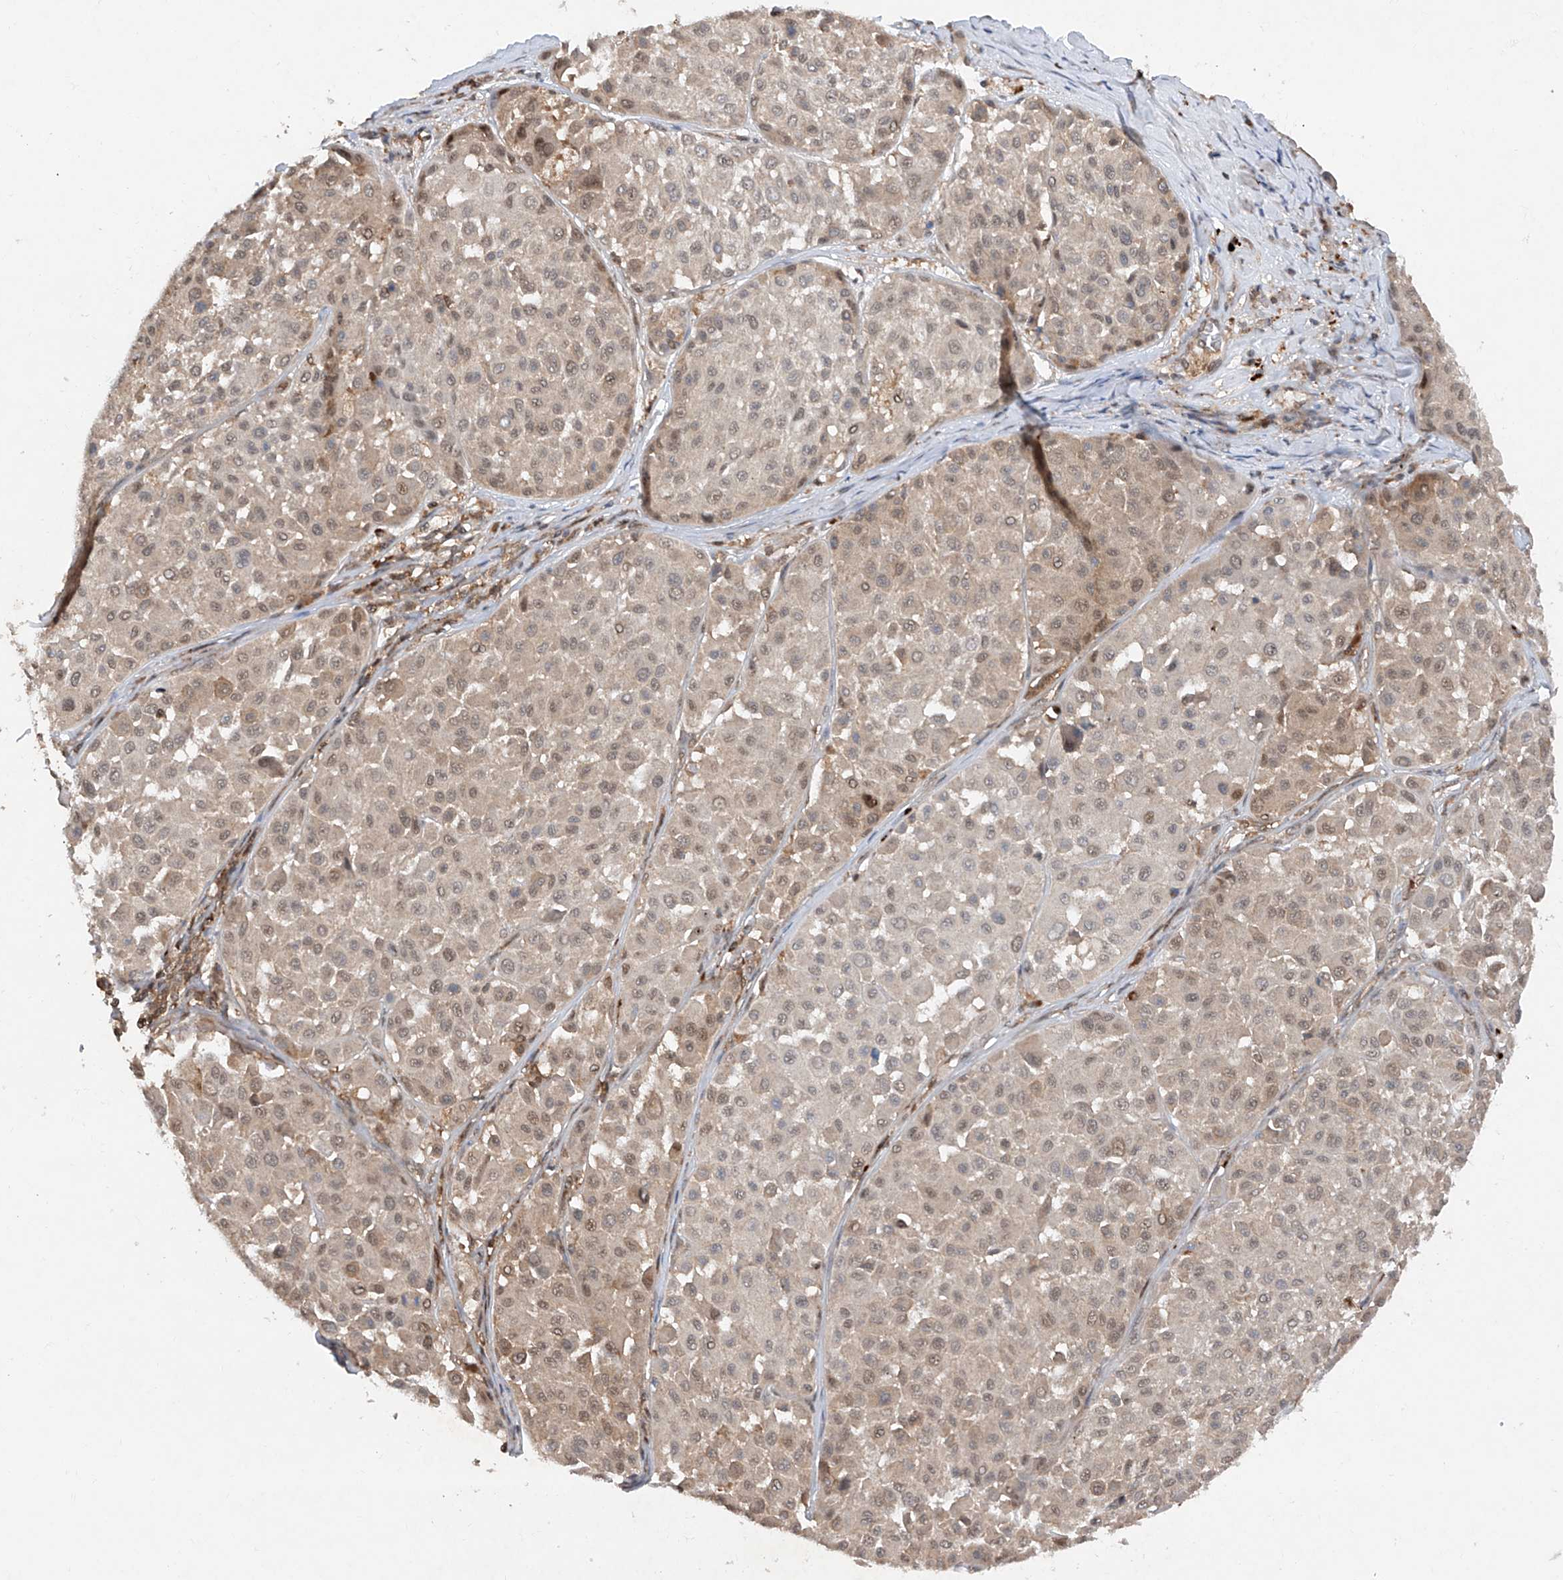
{"staining": {"intensity": "moderate", "quantity": "<25%", "location": "nuclear"}, "tissue": "melanoma", "cell_type": "Tumor cells", "image_type": "cancer", "snomed": [{"axis": "morphology", "description": "Malignant melanoma, Metastatic site"}, {"axis": "topography", "description": "Soft tissue"}], "caption": "Immunohistochemistry (IHC) of malignant melanoma (metastatic site) shows low levels of moderate nuclear positivity in approximately <25% of tumor cells. The protein of interest is shown in brown color, while the nuclei are stained blue.", "gene": "ZNF358", "patient": {"sex": "male", "age": 41}}